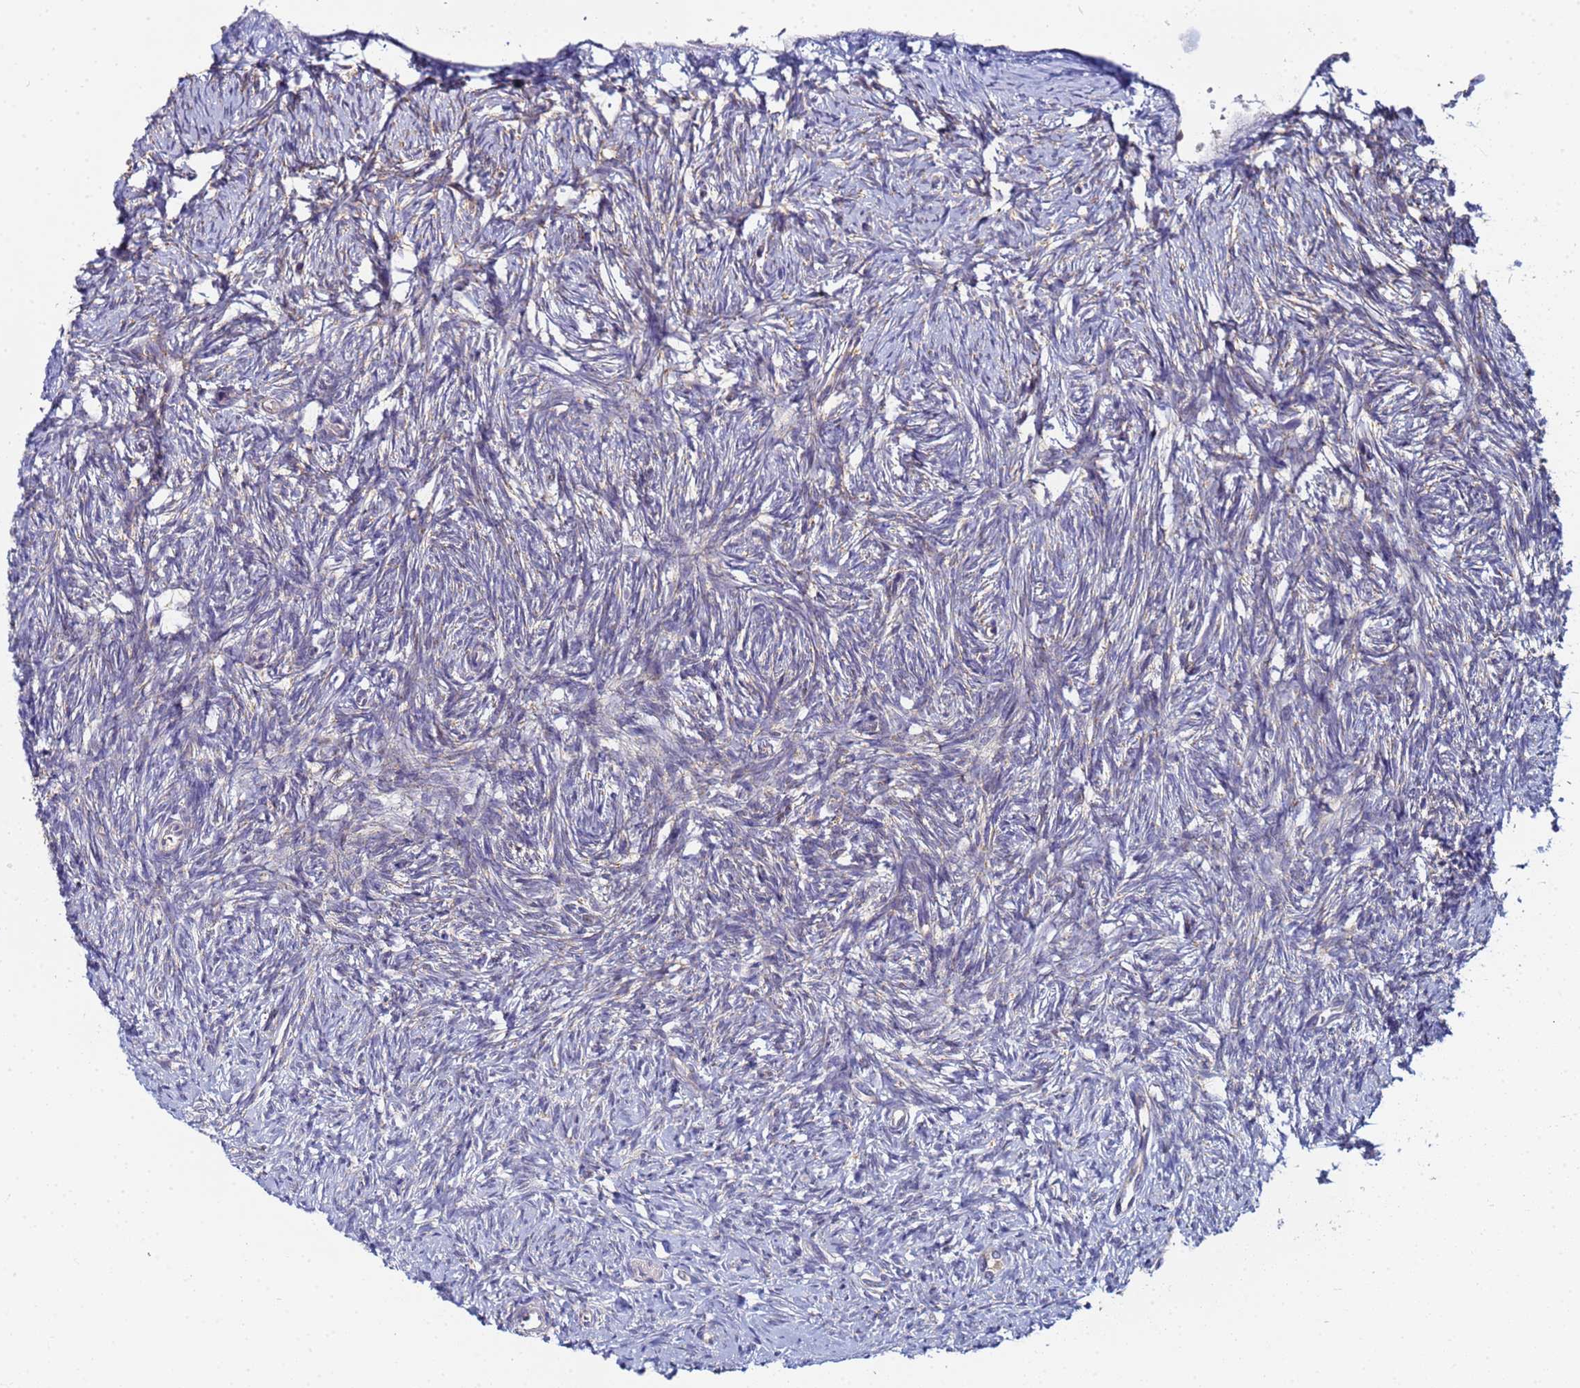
{"staining": {"intensity": "negative", "quantity": "none", "location": "none"}, "tissue": "ovary", "cell_type": "Ovarian stroma cells", "image_type": "normal", "snomed": [{"axis": "morphology", "description": "Normal tissue, NOS"}, {"axis": "topography", "description": "Ovary"}], "caption": "A high-resolution image shows IHC staining of benign ovary, which exhibits no significant positivity in ovarian stroma cells.", "gene": "CCDC127", "patient": {"sex": "female", "age": 51}}